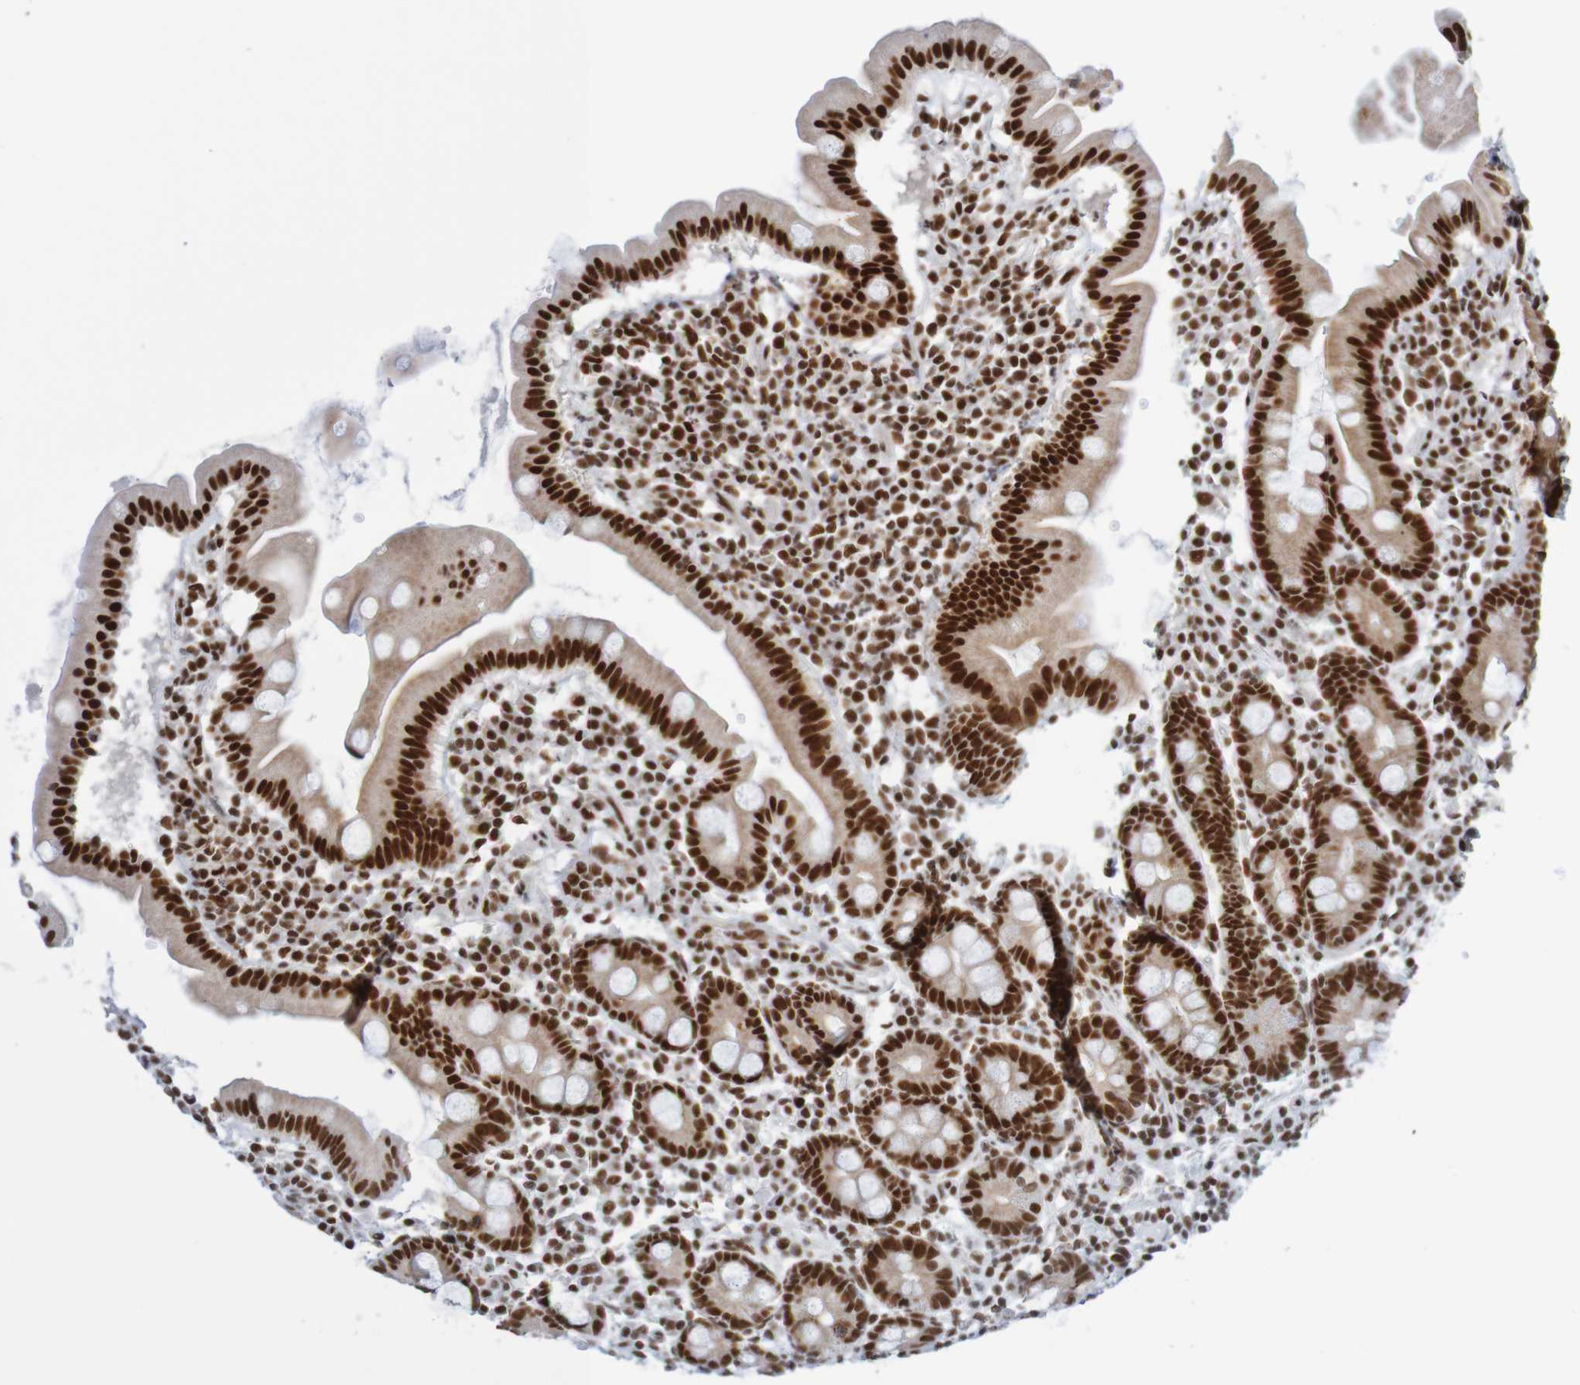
{"staining": {"intensity": "strong", "quantity": ">75%", "location": "nuclear"}, "tissue": "duodenum", "cell_type": "Glandular cells", "image_type": "normal", "snomed": [{"axis": "morphology", "description": "Normal tissue, NOS"}, {"axis": "topography", "description": "Duodenum"}], "caption": "Immunohistochemical staining of unremarkable human duodenum displays strong nuclear protein expression in about >75% of glandular cells. (IHC, brightfield microscopy, high magnification).", "gene": "THRAP3", "patient": {"sex": "male", "age": 50}}